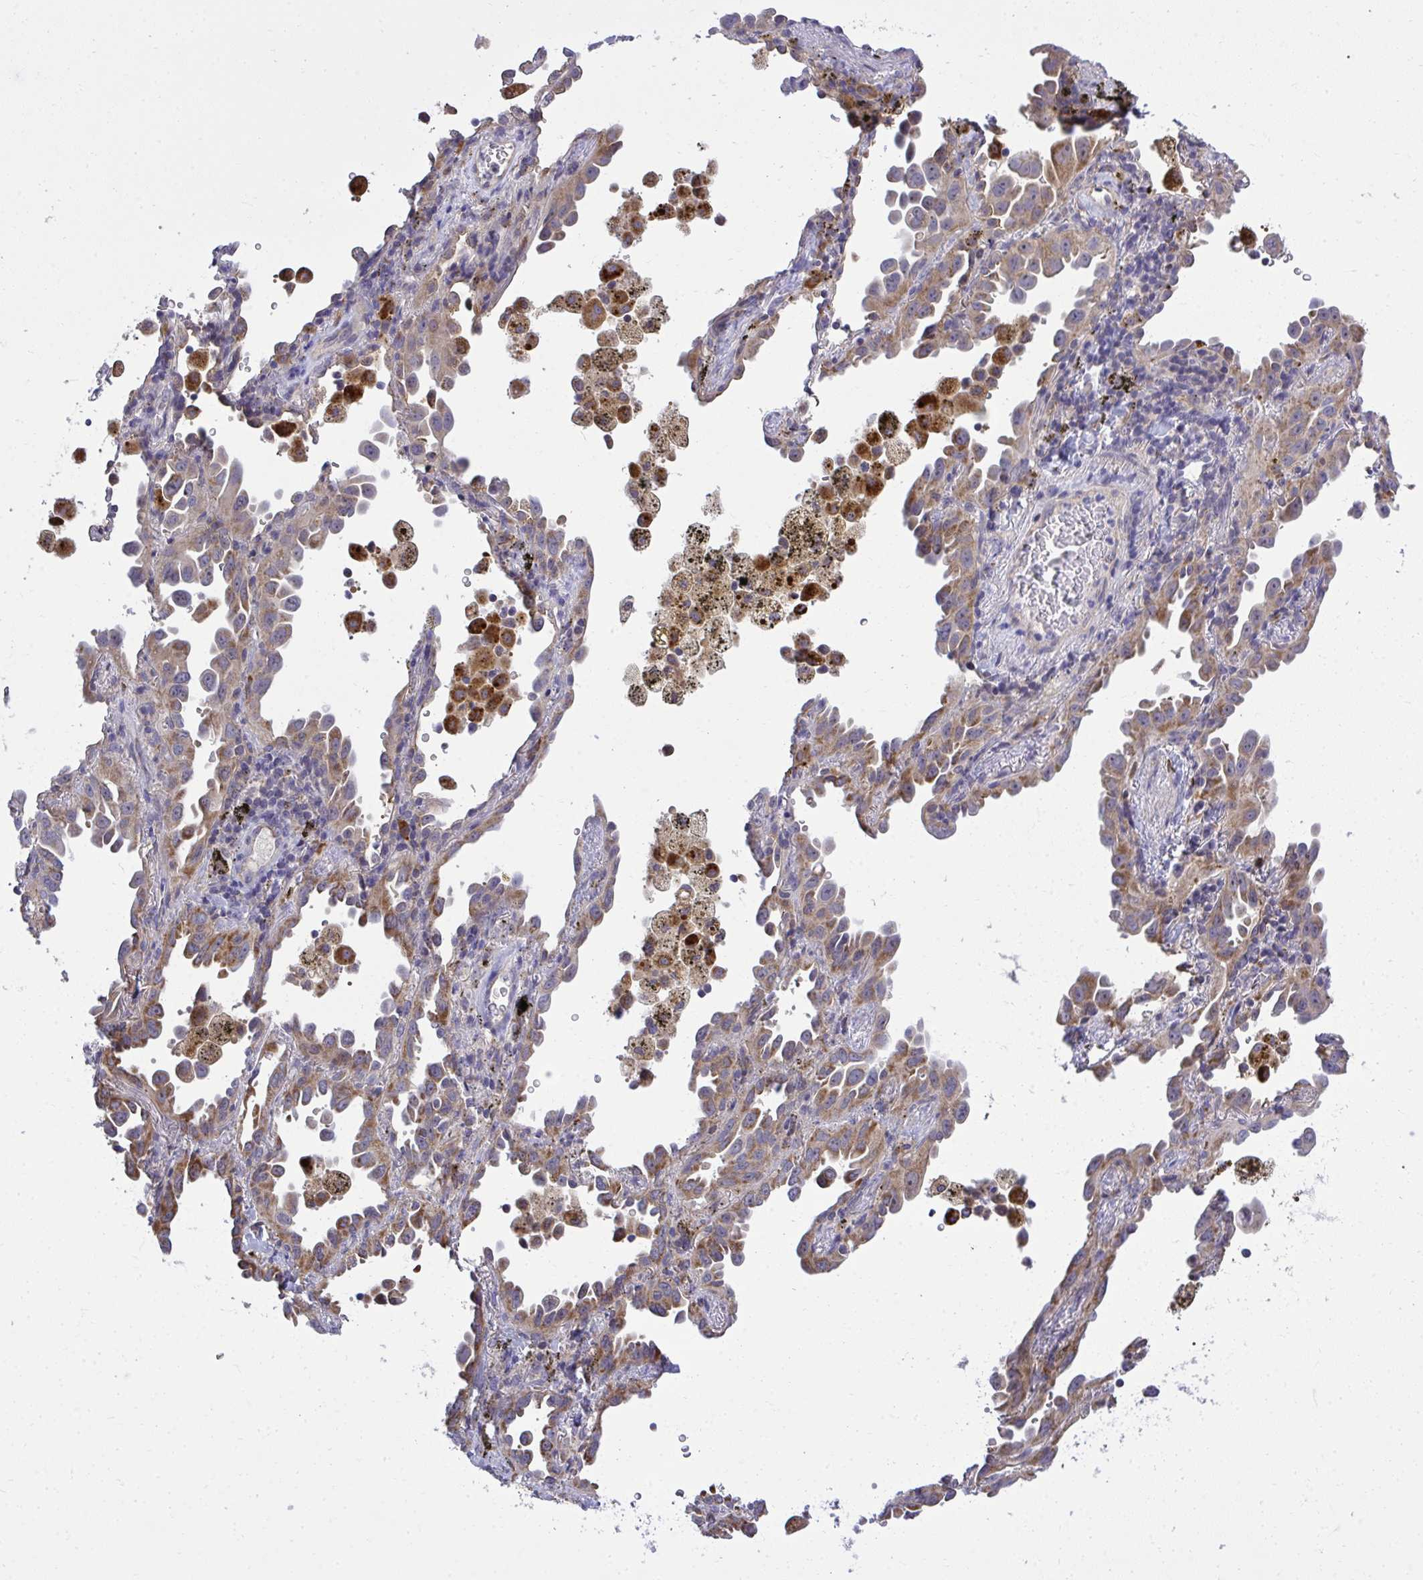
{"staining": {"intensity": "moderate", "quantity": ">75%", "location": "cytoplasmic/membranous"}, "tissue": "lung cancer", "cell_type": "Tumor cells", "image_type": "cancer", "snomed": [{"axis": "morphology", "description": "Adenocarcinoma, NOS"}, {"axis": "topography", "description": "Lung"}], "caption": "Brown immunohistochemical staining in human lung adenocarcinoma shows moderate cytoplasmic/membranous positivity in approximately >75% of tumor cells. The staining was performed using DAB, with brown indicating positive protein expression. Nuclei are stained blue with hematoxylin.", "gene": "XAF1", "patient": {"sex": "male", "age": 68}}